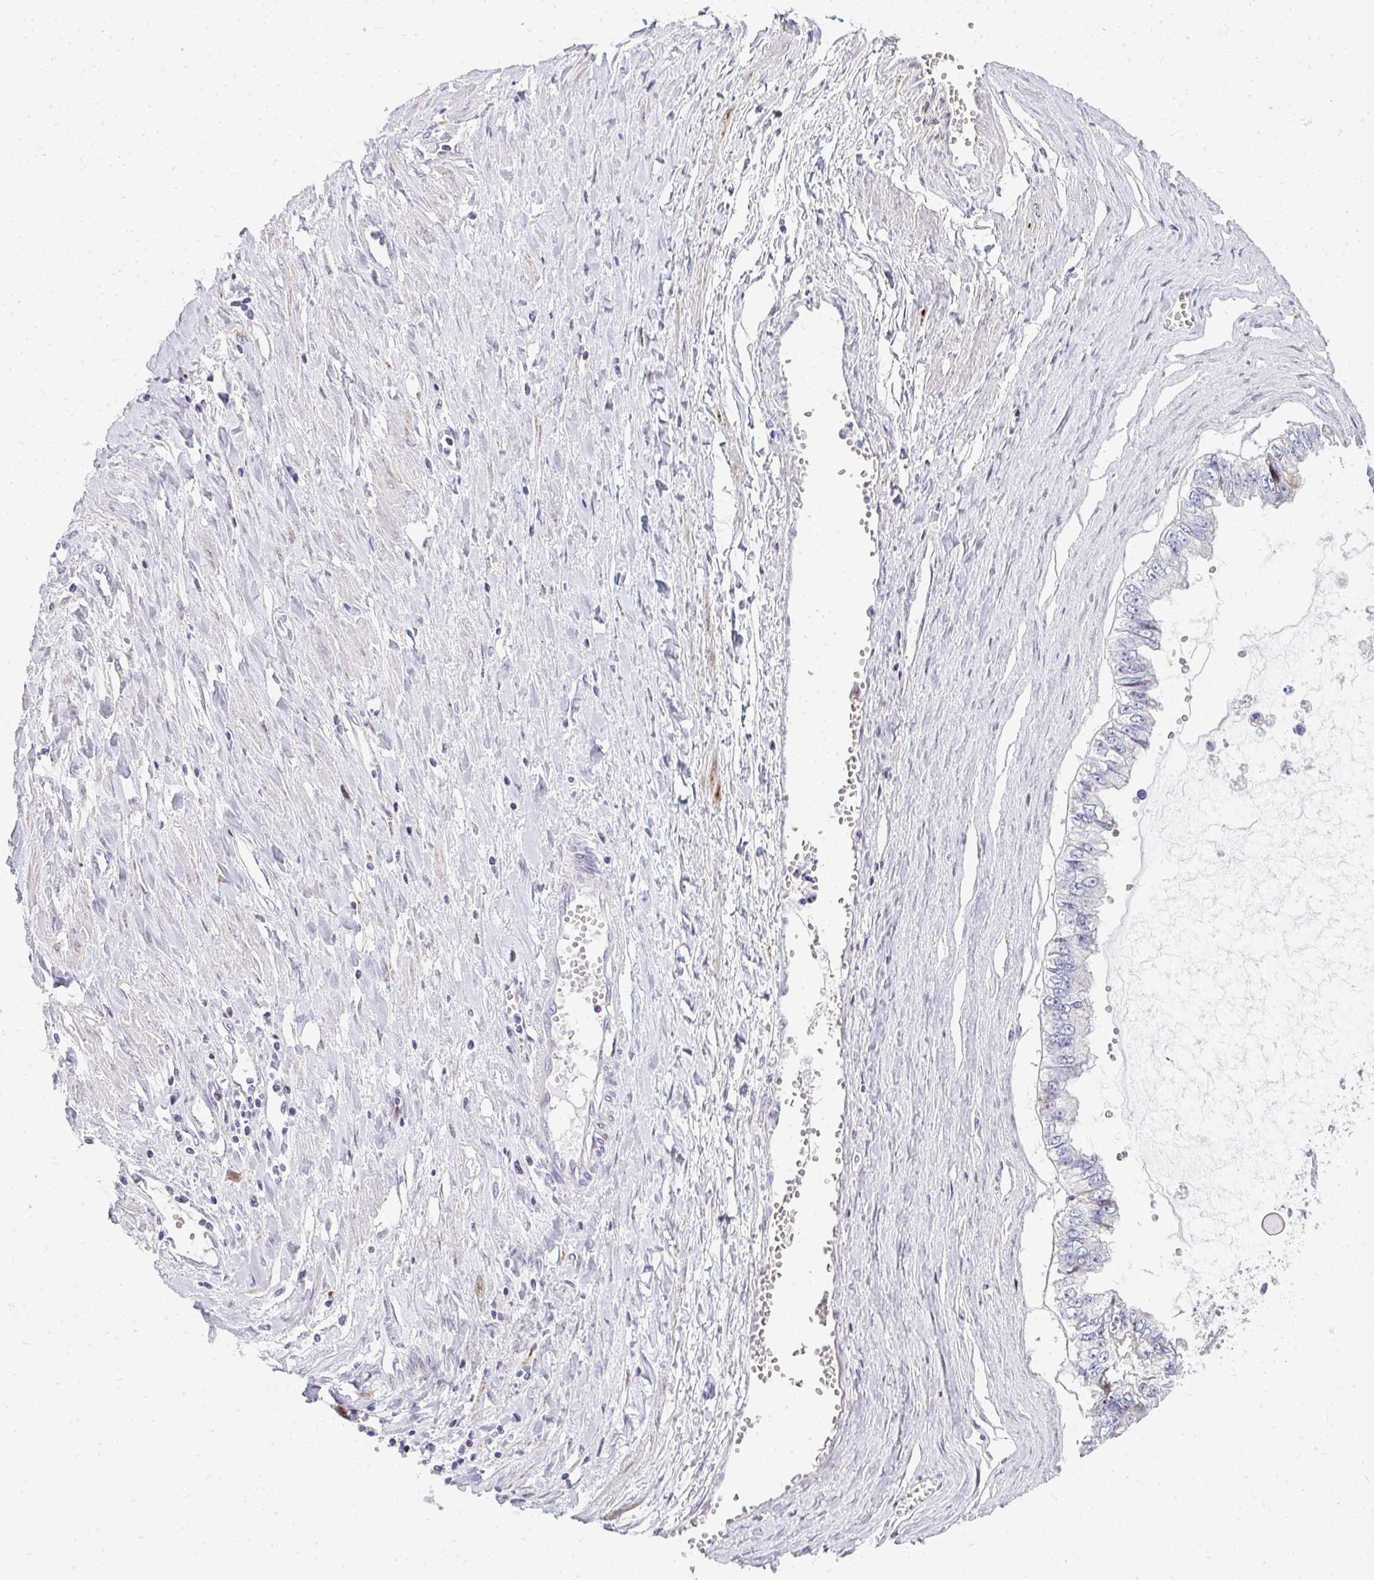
{"staining": {"intensity": "moderate", "quantity": "<25%", "location": "nuclear"}, "tissue": "ovarian cancer", "cell_type": "Tumor cells", "image_type": "cancer", "snomed": [{"axis": "morphology", "description": "Cystadenocarcinoma, mucinous, NOS"}, {"axis": "topography", "description": "Ovary"}], "caption": "Moderate nuclear expression for a protein is seen in about <25% of tumor cells of mucinous cystadenocarcinoma (ovarian) using IHC.", "gene": "PLA2G5", "patient": {"sex": "female", "age": 72}}